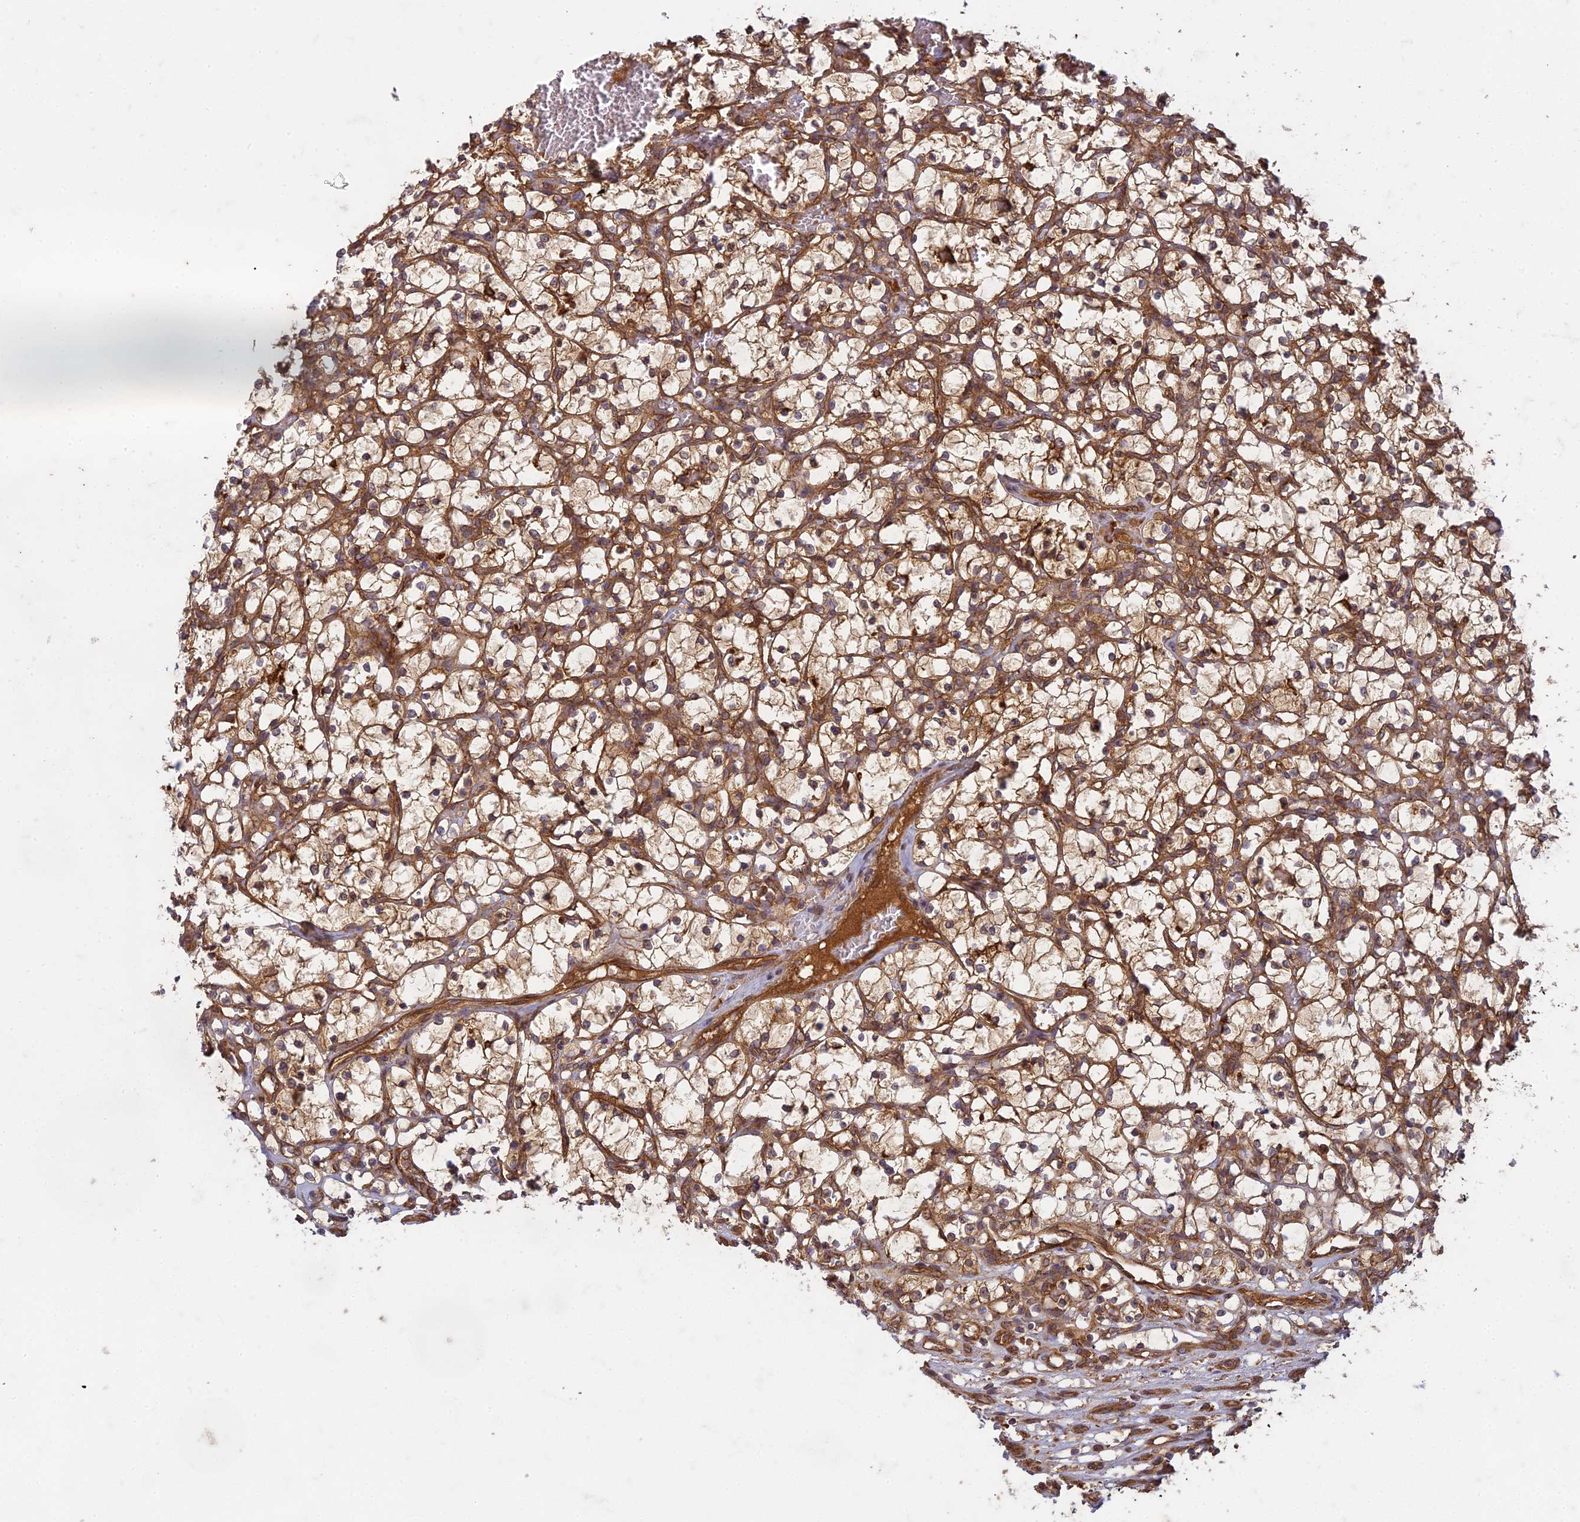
{"staining": {"intensity": "moderate", "quantity": ">75%", "location": "cytoplasmic/membranous"}, "tissue": "renal cancer", "cell_type": "Tumor cells", "image_type": "cancer", "snomed": [{"axis": "morphology", "description": "Adenocarcinoma, NOS"}, {"axis": "topography", "description": "Kidney"}], "caption": "Protein expression analysis of human renal cancer reveals moderate cytoplasmic/membranous positivity in approximately >75% of tumor cells.", "gene": "TCF25", "patient": {"sex": "female", "age": 69}}